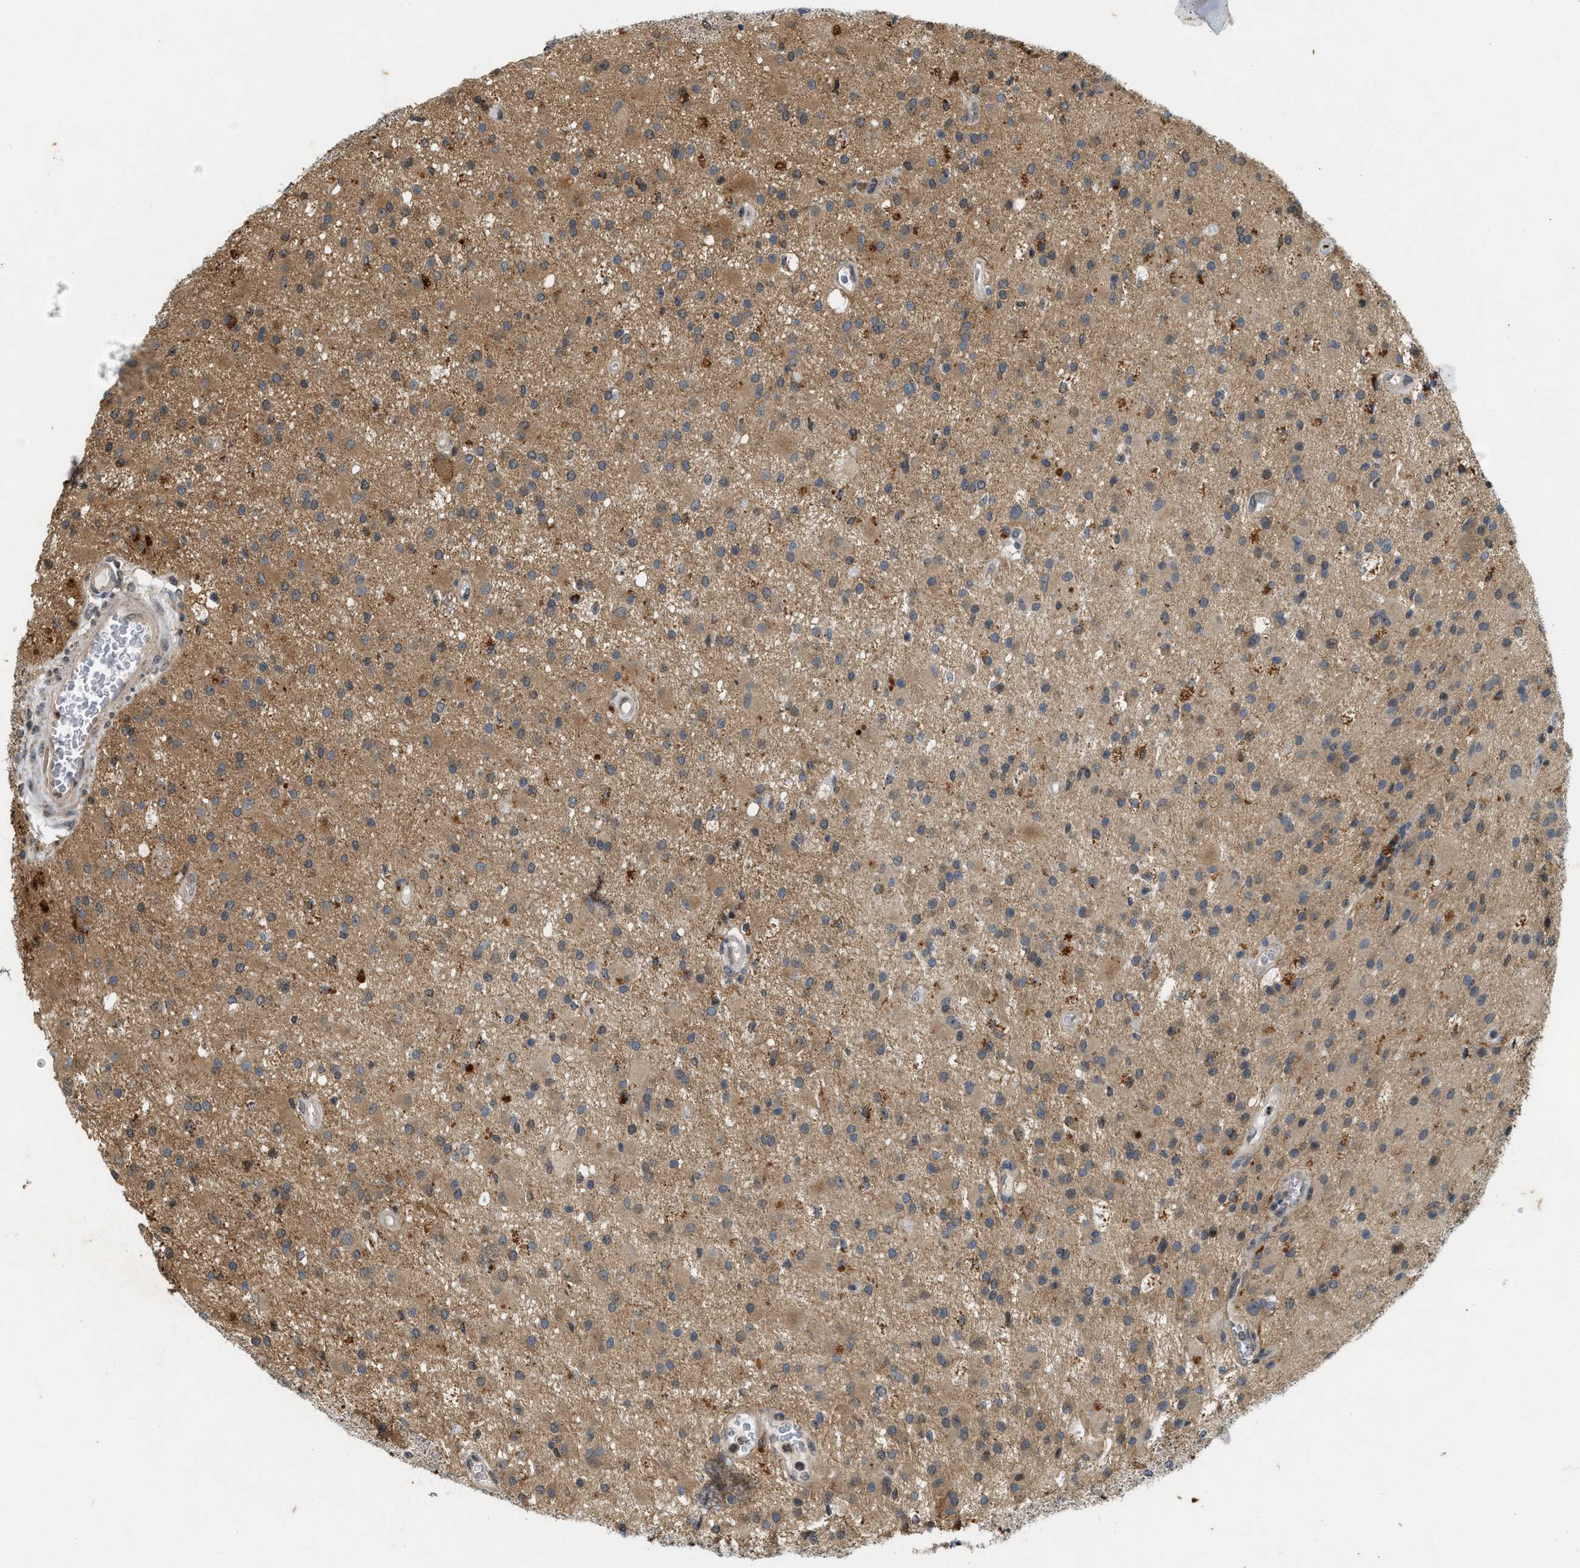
{"staining": {"intensity": "weak", "quantity": "25%-75%", "location": "cytoplasmic/membranous"}, "tissue": "glioma", "cell_type": "Tumor cells", "image_type": "cancer", "snomed": [{"axis": "morphology", "description": "Glioma, malignant, Low grade"}, {"axis": "topography", "description": "Brain"}], "caption": "Glioma stained with DAB (3,3'-diaminobenzidine) immunohistochemistry shows low levels of weak cytoplasmic/membranous positivity in about 25%-75% of tumor cells.", "gene": "KIF21A", "patient": {"sex": "male", "age": 58}}